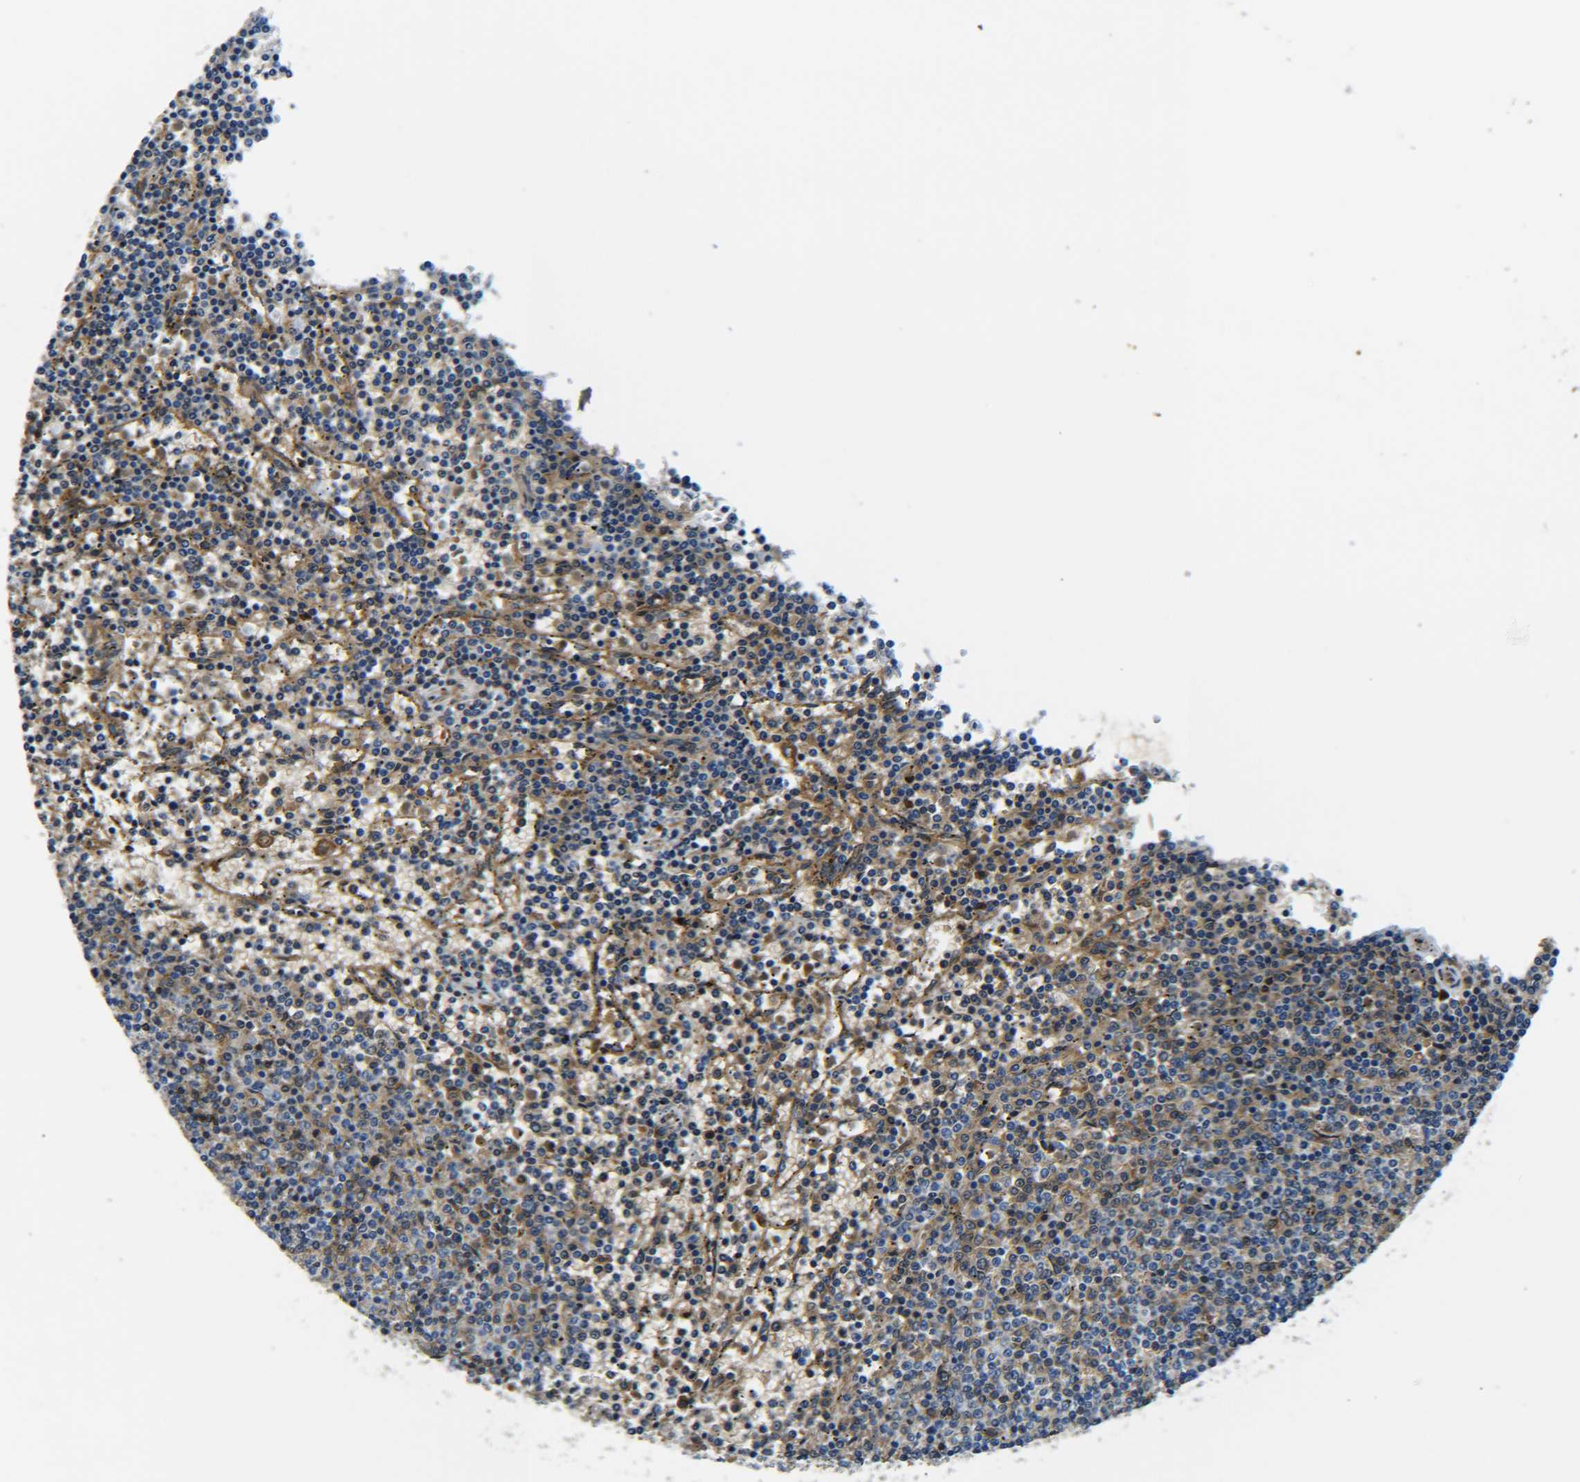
{"staining": {"intensity": "moderate", "quantity": "25%-75%", "location": "cytoplasmic/membranous"}, "tissue": "lymphoma", "cell_type": "Tumor cells", "image_type": "cancer", "snomed": [{"axis": "morphology", "description": "Malignant lymphoma, non-Hodgkin's type, Low grade"}, {"axis": "topography", "description": "Spleen"}], "caption": "Lymphoma stained with DAB immunohistochemistry (IHC) reveals medium levels of moderate cytoplasmic/membranous expression in about 25%-75% of tumor cells.", "gene": "PREB", "patient": {"sex": "female", "age": 50}}